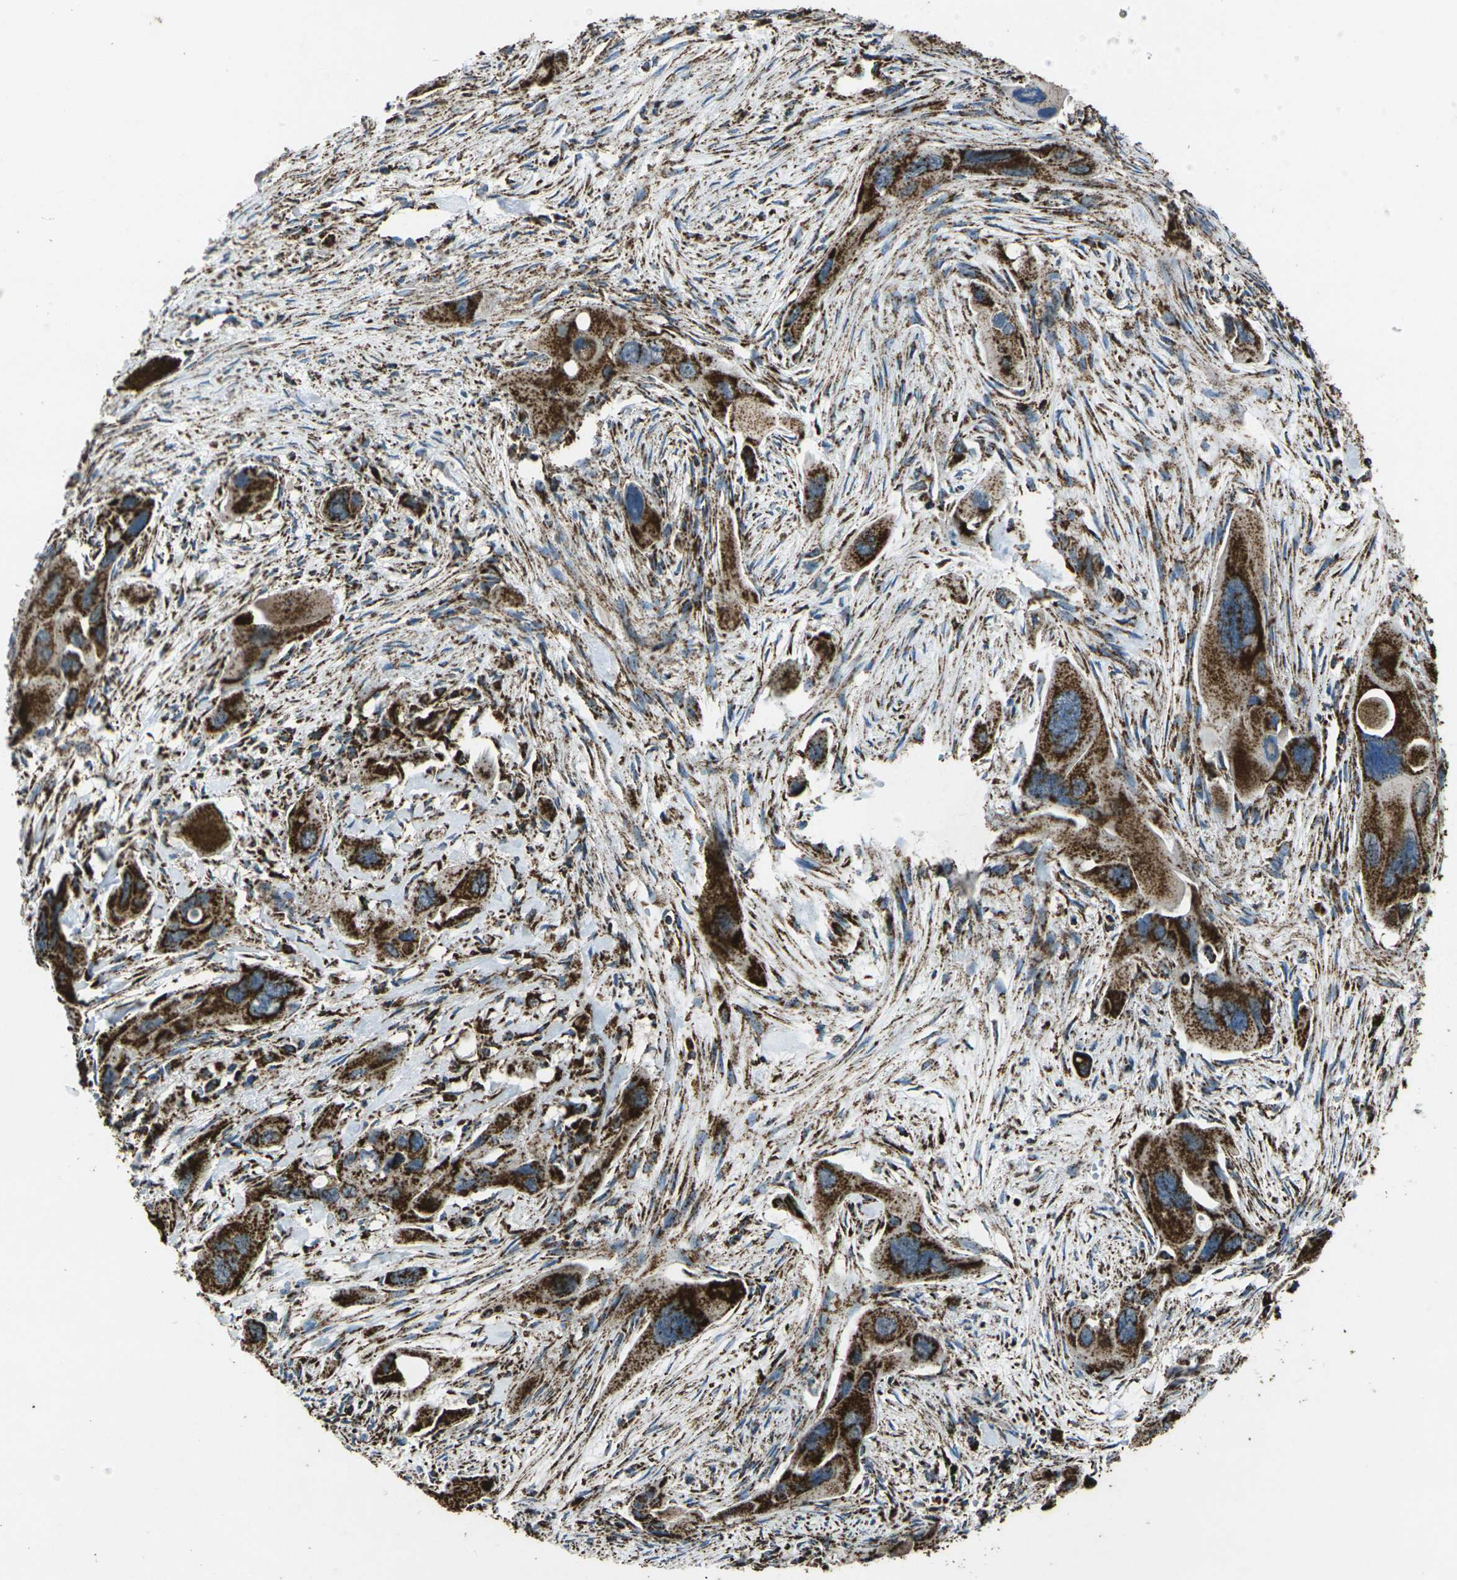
{"staining": {"intensity": "strong", "quantity": ">75%", "location": "cytoplasmic/membranous"}, "tissue": "pancreatic cancer", "cell_type": "Tumor cells", "image_type": "cancer", "snomed": [{"axis": "morphology", "description": "Adenocarcinoma, NOS"}, {"axis": "topography", "description": "Pancreas"}], "caption": "DAB (3,3'-diaminobenzidine) immunohistochemical staining of pancreatic cancer reveals strong cytoplasmic/membranous protein staining in approximately >75% of tumor cells.", "gene": "KLHL5", "patient": {"sex": "male", "age": 73}}